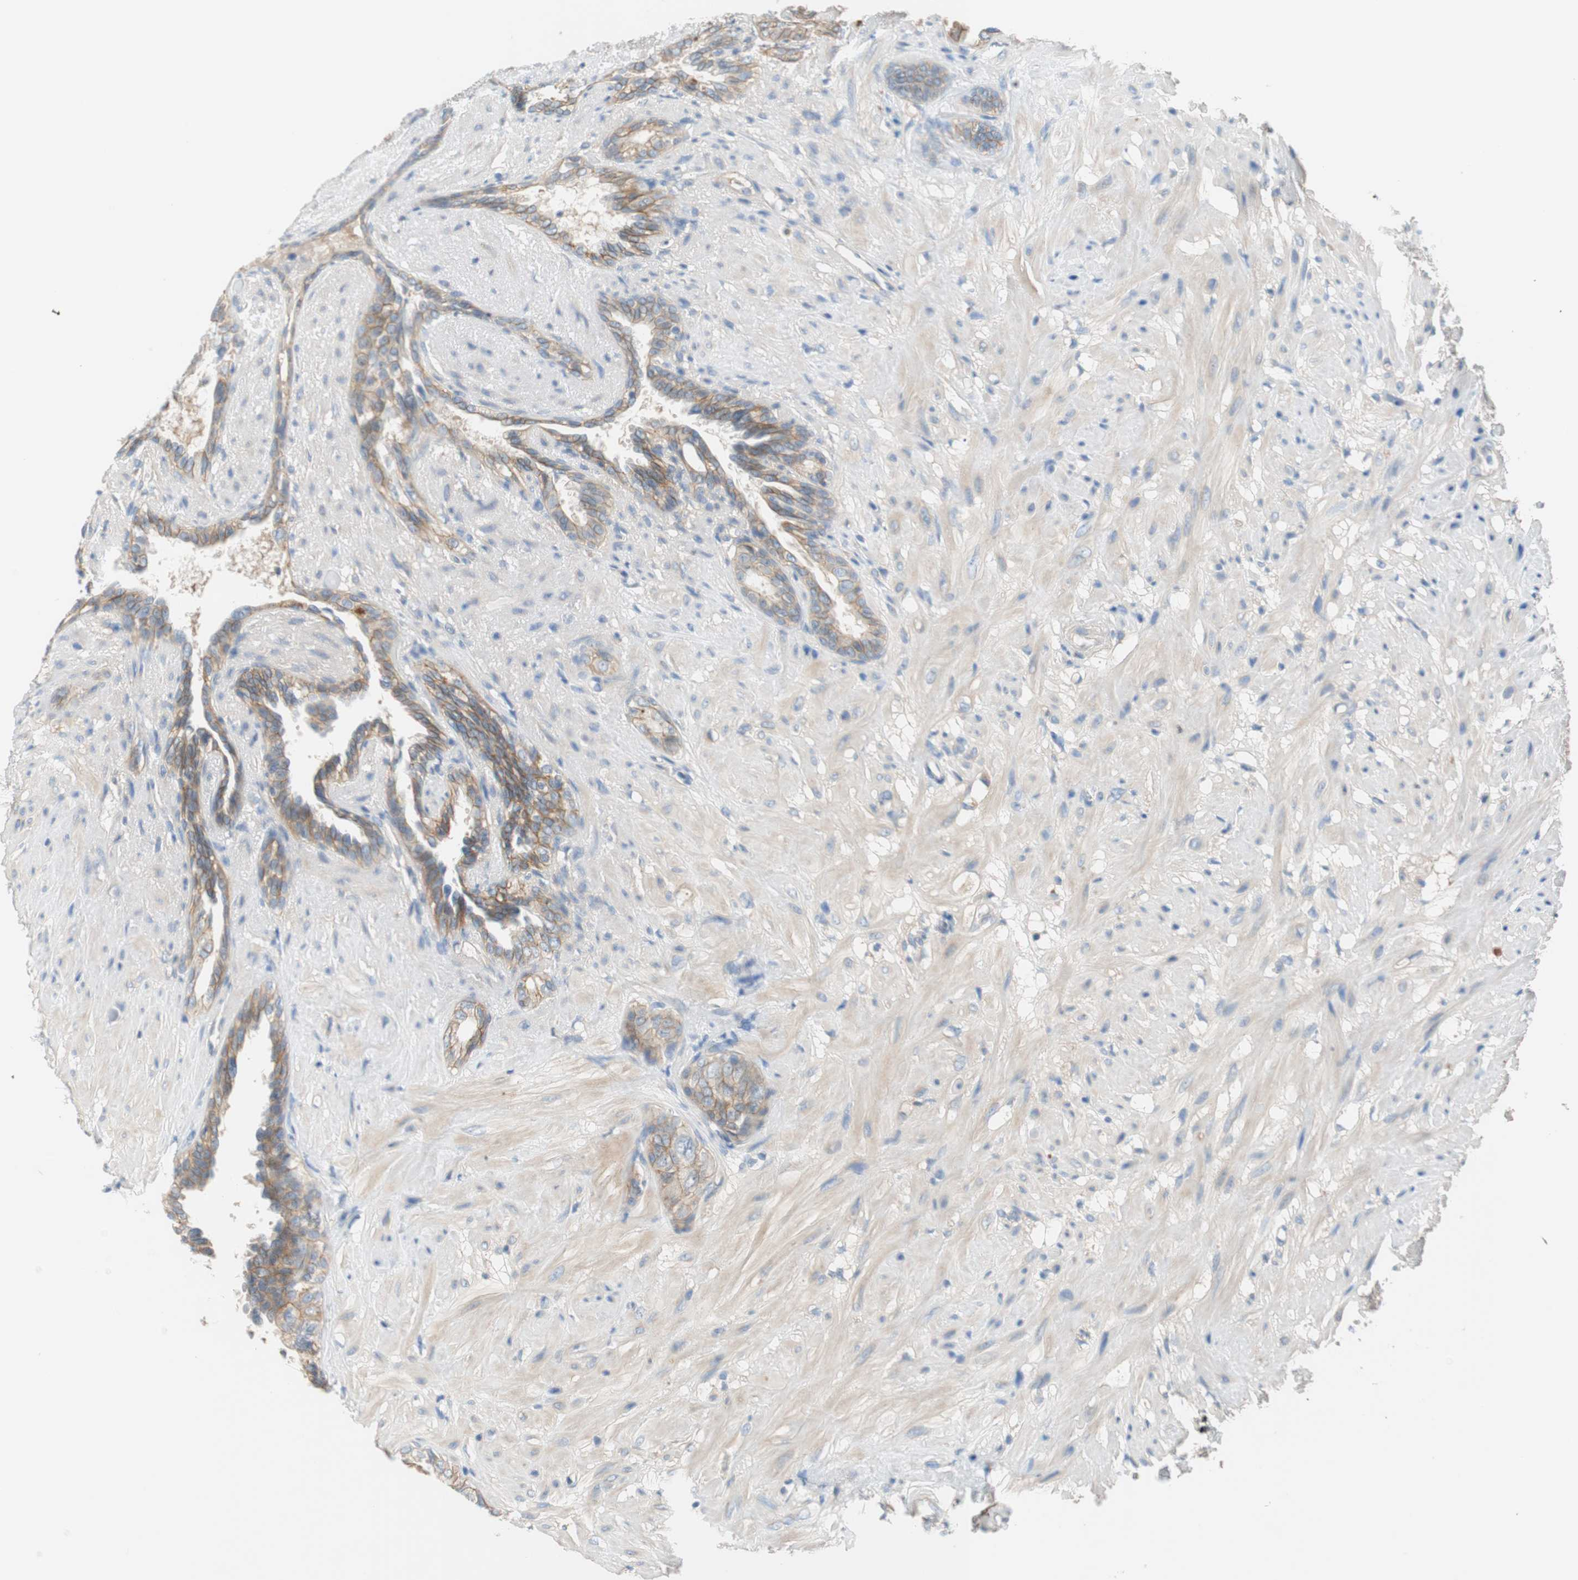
{"staining": {"intensity": "moderate", "quantity": ">75%", "location": "cytoplasmic/membranous"}, "tissue": "seminal vesicle", "cell_type": "Glandular cells", "image_type": "normal", "snomed": [{"axis": "morphology", "description": "Normal tissue, NOS"}, {"axis": "topography", "description": "Seminal veicle"}], "caption": "This is a histology image of immunohistochemistry staining of benign seminal vesicle, which shows moderate expression in the cytoplasmic/membranous of glandular cells.", "gene": "GLUL", "patient": {"sex": "male", "age": 61}}